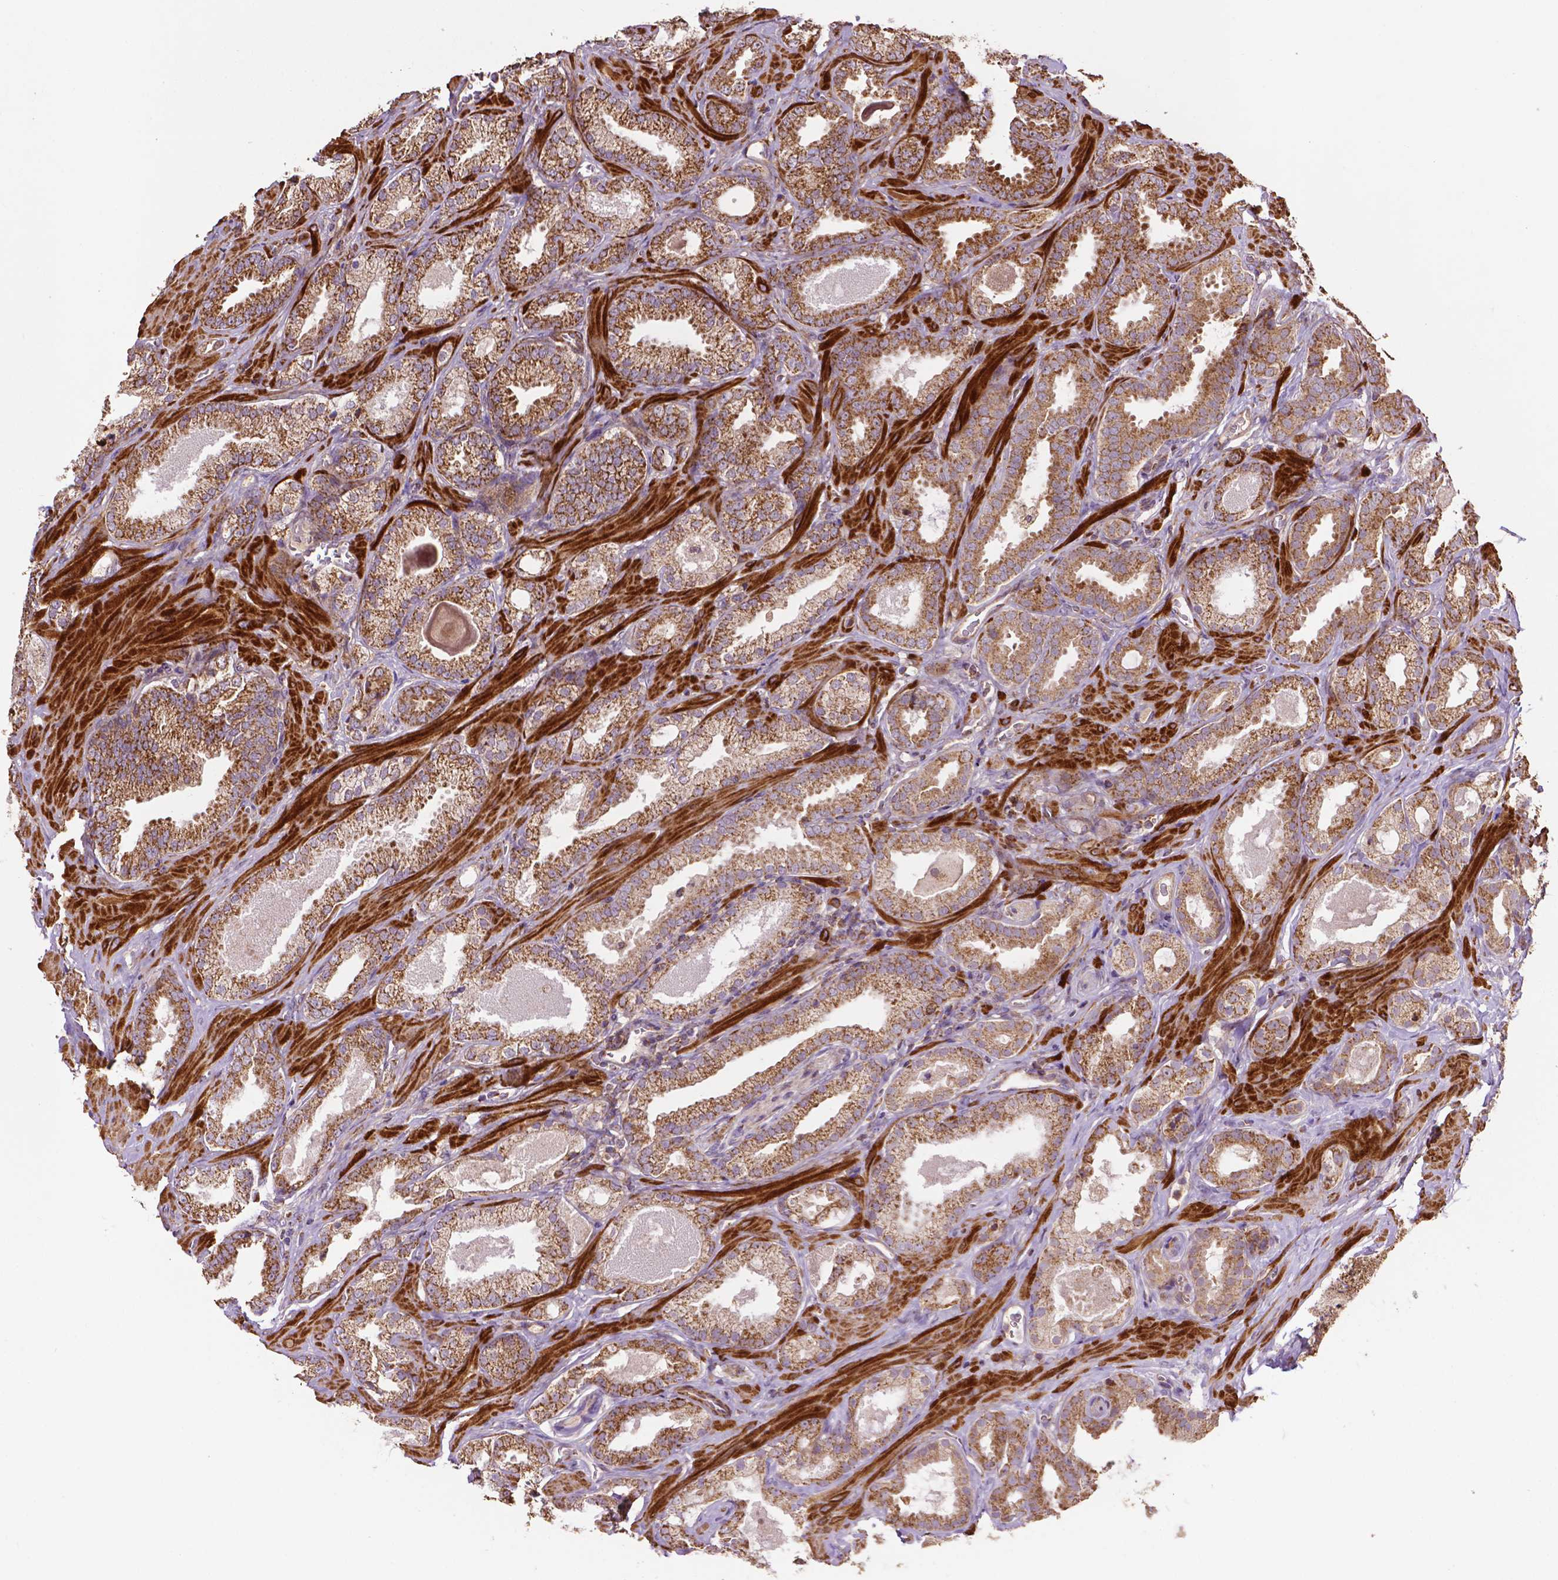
{"staining": {"intensity": "moderate", "quantity": ">75%", "location": "cytoplasmic/membranous"}, "tissue": "prostate cancer", "cell_type": "Tumor cells", "image_type": "cancer", "snomed": [{"axis": "morphology", "description": "Adenocarcinoma, Low grade"}, {"axis": "topography", "description": "Prostate"}], "caption": "Tumor cells reveal moderate cytoplasmic/membranous expression in about >75% of cells in adenocarcinoma (low-grade) (prostate).", "gene": "LRR1", "patient": {"sex": "male", "age": 62}}